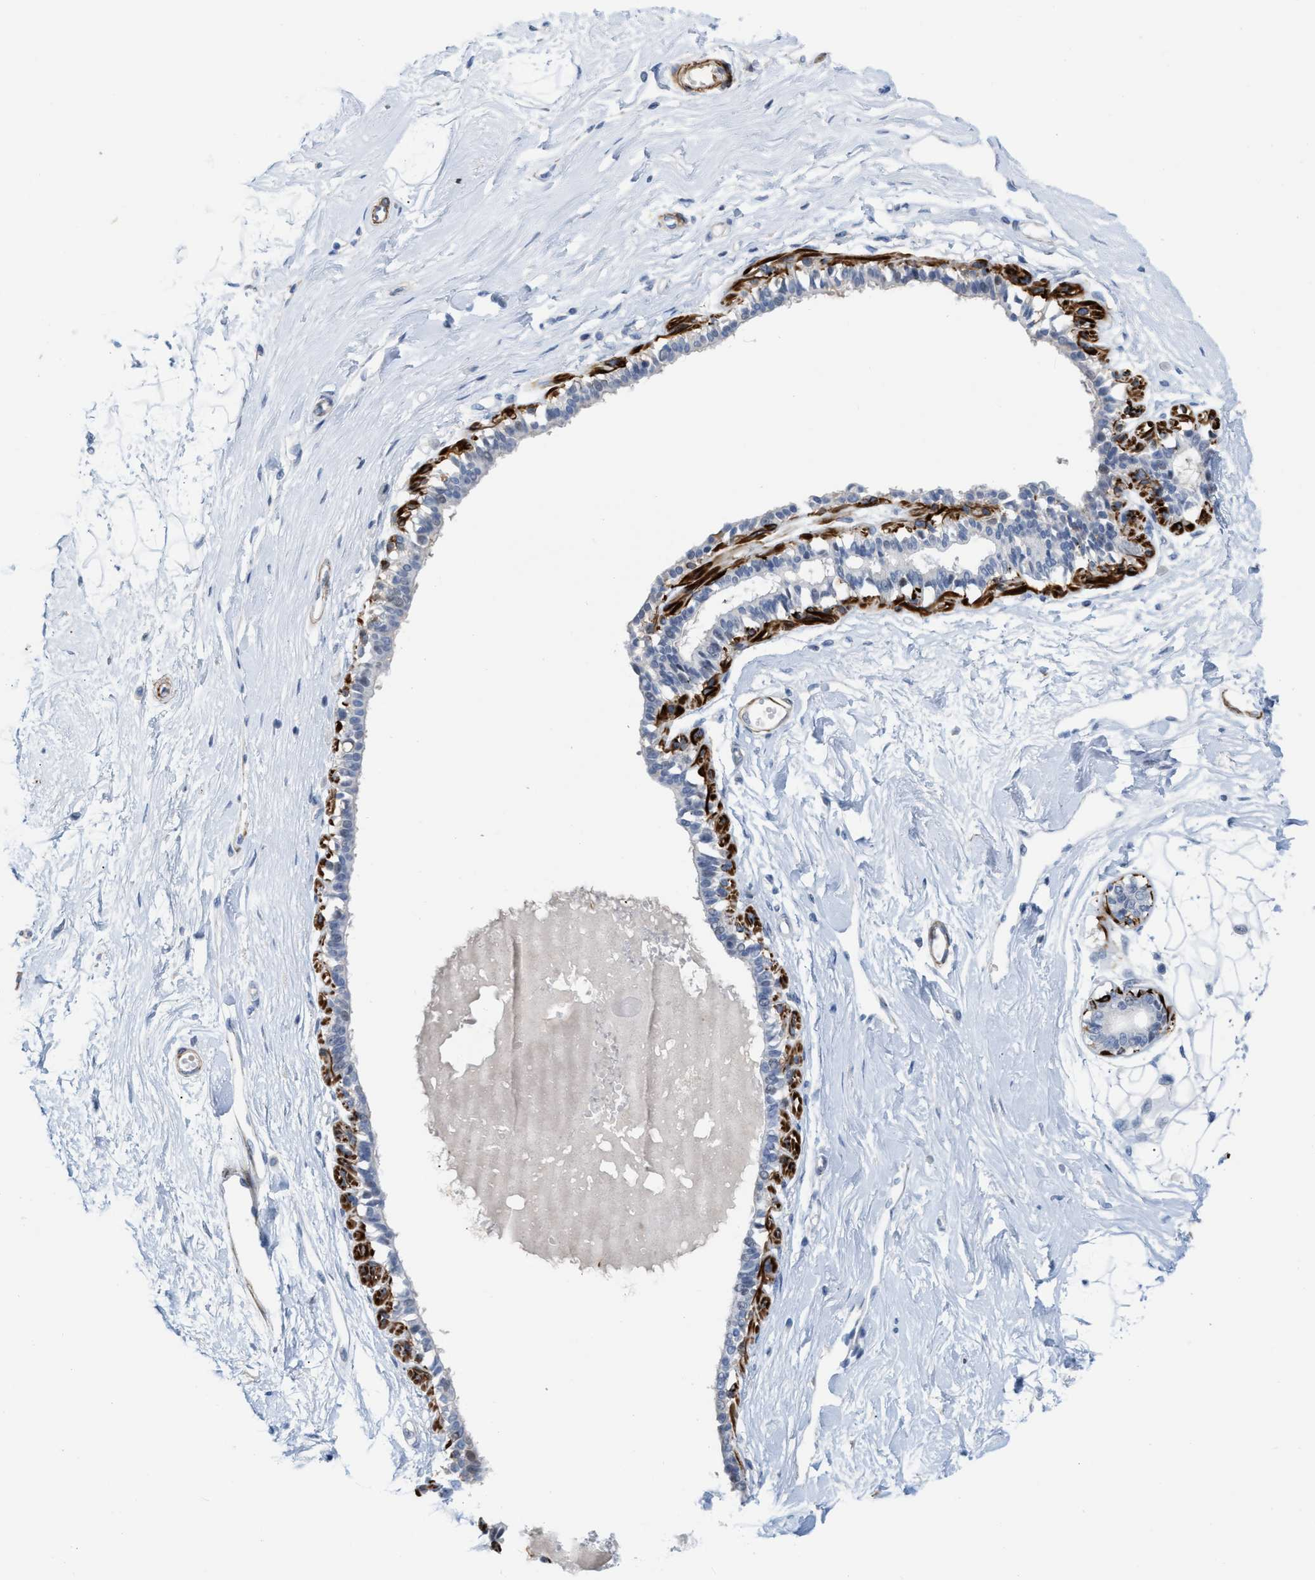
{"staining": {"intensity": "negative", "quantity": "none", "location": "none"}, "tissue": "breast", "cell_type": "Adipocytes", "image_type": "normal", "snomed": [{"axis": "morphology", "description": "Normal tissue, NOS"}, {"axis": "topography", "description": "Breast"}], "caption": "Immunohistochemical staining of normal breast demonstrates no significant staining in adipocytes.", "gene": "TAGLN", "patient": {"sex": "female", "age": 45}}